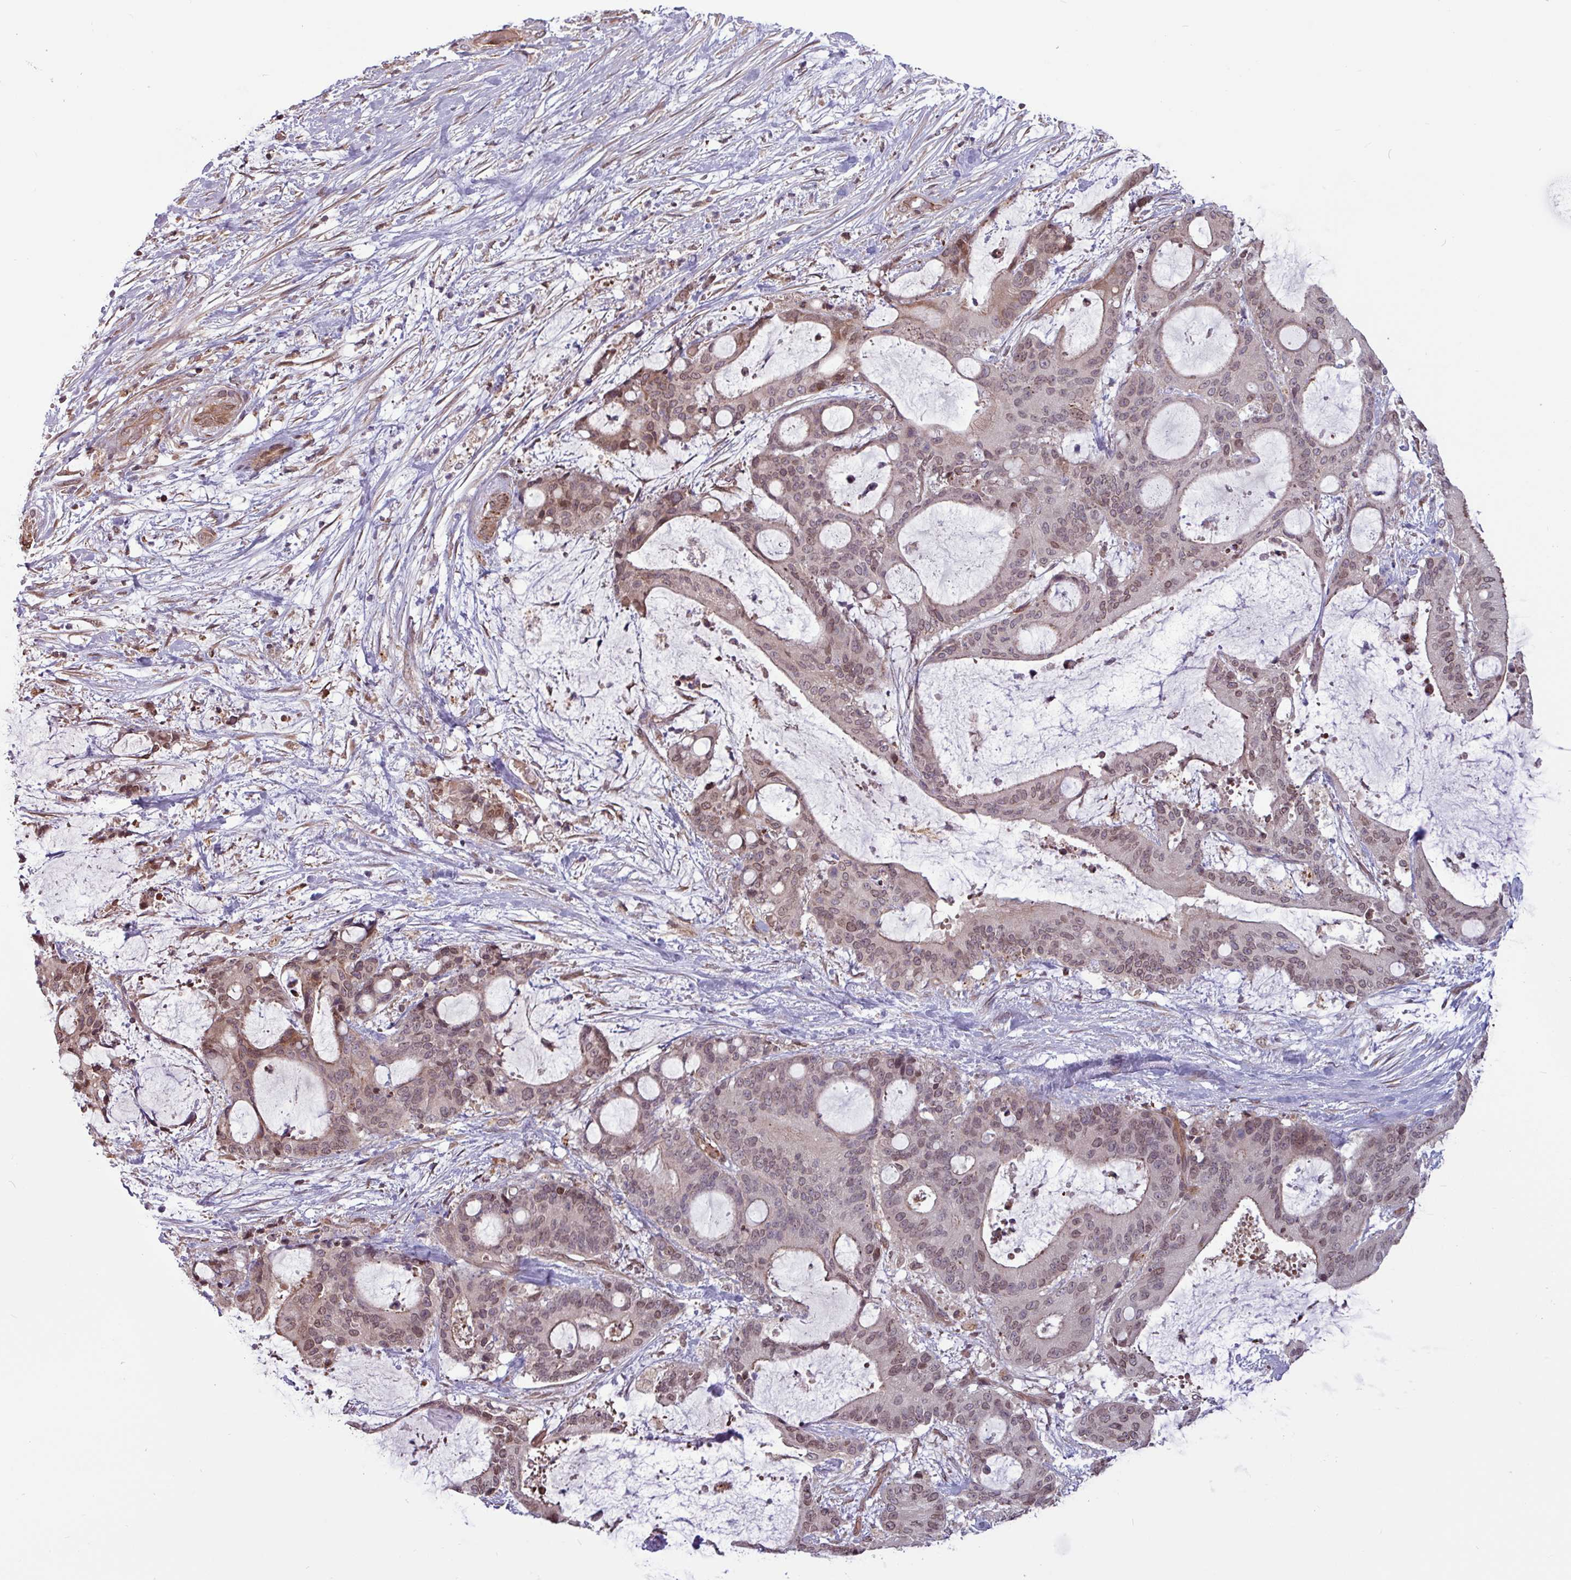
{"staining": {"intensity": "weak", "quantity": ">75%", "location": "nuclear"}, "tissue": "liver cancer", "cell_type": "Tumor cells", "image_type": "cancer", "snomed": [{"axis": "morphology", "description": "Normal tissue, NOS"}, {"axis": "morphology", "description": "Cholangiocarcinoma"}, {"axis": "topography", "description": "Liver"}, {"axis": "topography", "description": "Peripheral nerve tissue"}], "caption": "A low amount of weak nuclear staining is identified in approximately >75% of tumor cells in liver cancer tissue.", "gene": "RBM4B", "patient": {"sex": "female", "age": 73}}